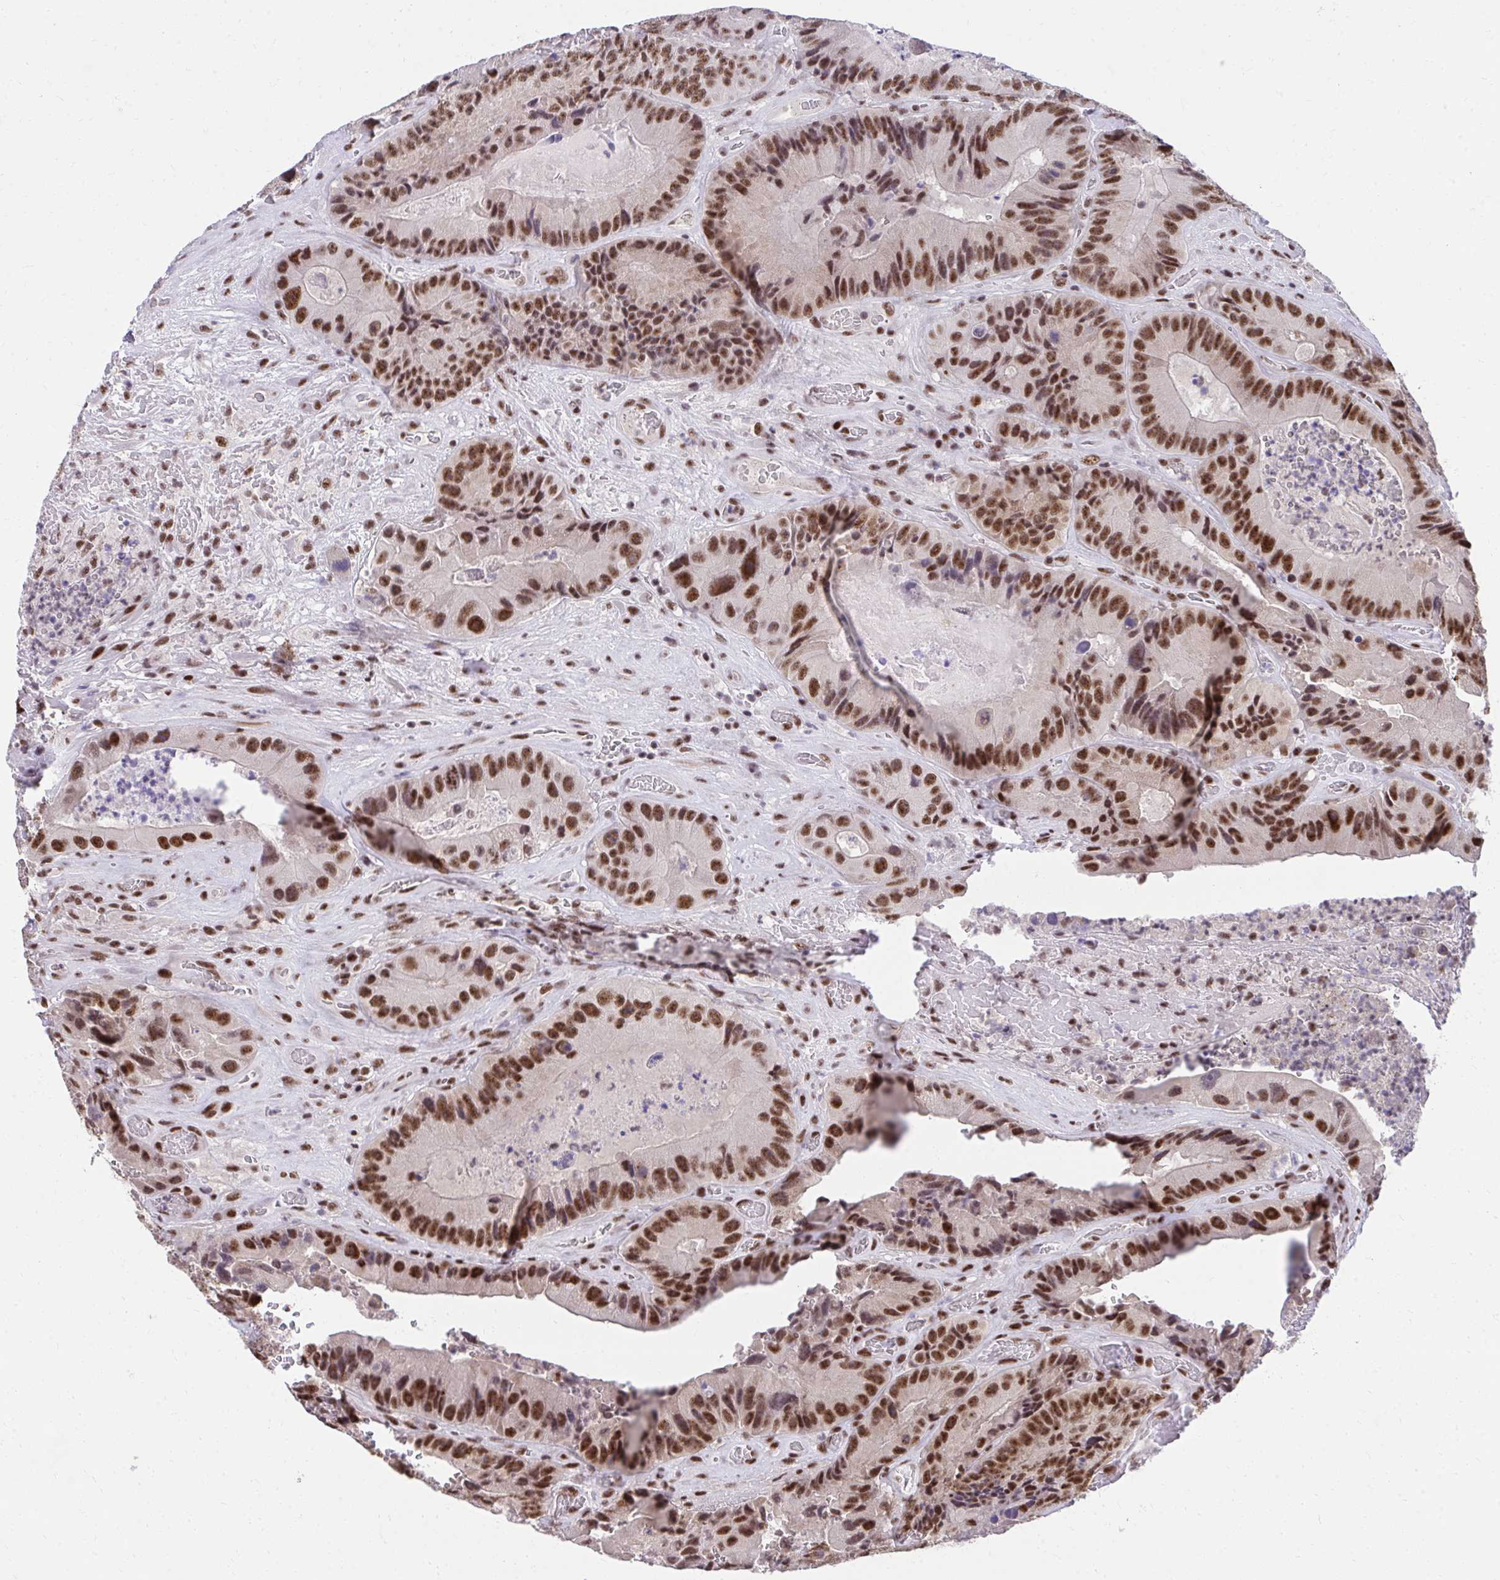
{"staining": {"intensity": "strong", "quantity": ">75%", "location": "nuclear"}, "tissue": "colorectal cancer", "cell_type": "Tumor cells", "image_type": "cancer", "snomed": [{"axis": "morphology", "description": "Adenocarcinoma, NOS"}, {"axis": "topography", "description": "Colon"}], "caption": "Tumor cells display high levels of strong nuclear staining in about >75% of cells in human colorectal cancer (adenocarcinoma). Immunohistochemistry stains the protein of interest in brown and the nuclei are stained blue.", "gene": "SYNE4", "patient": {"sex": "female", "age": 86}}